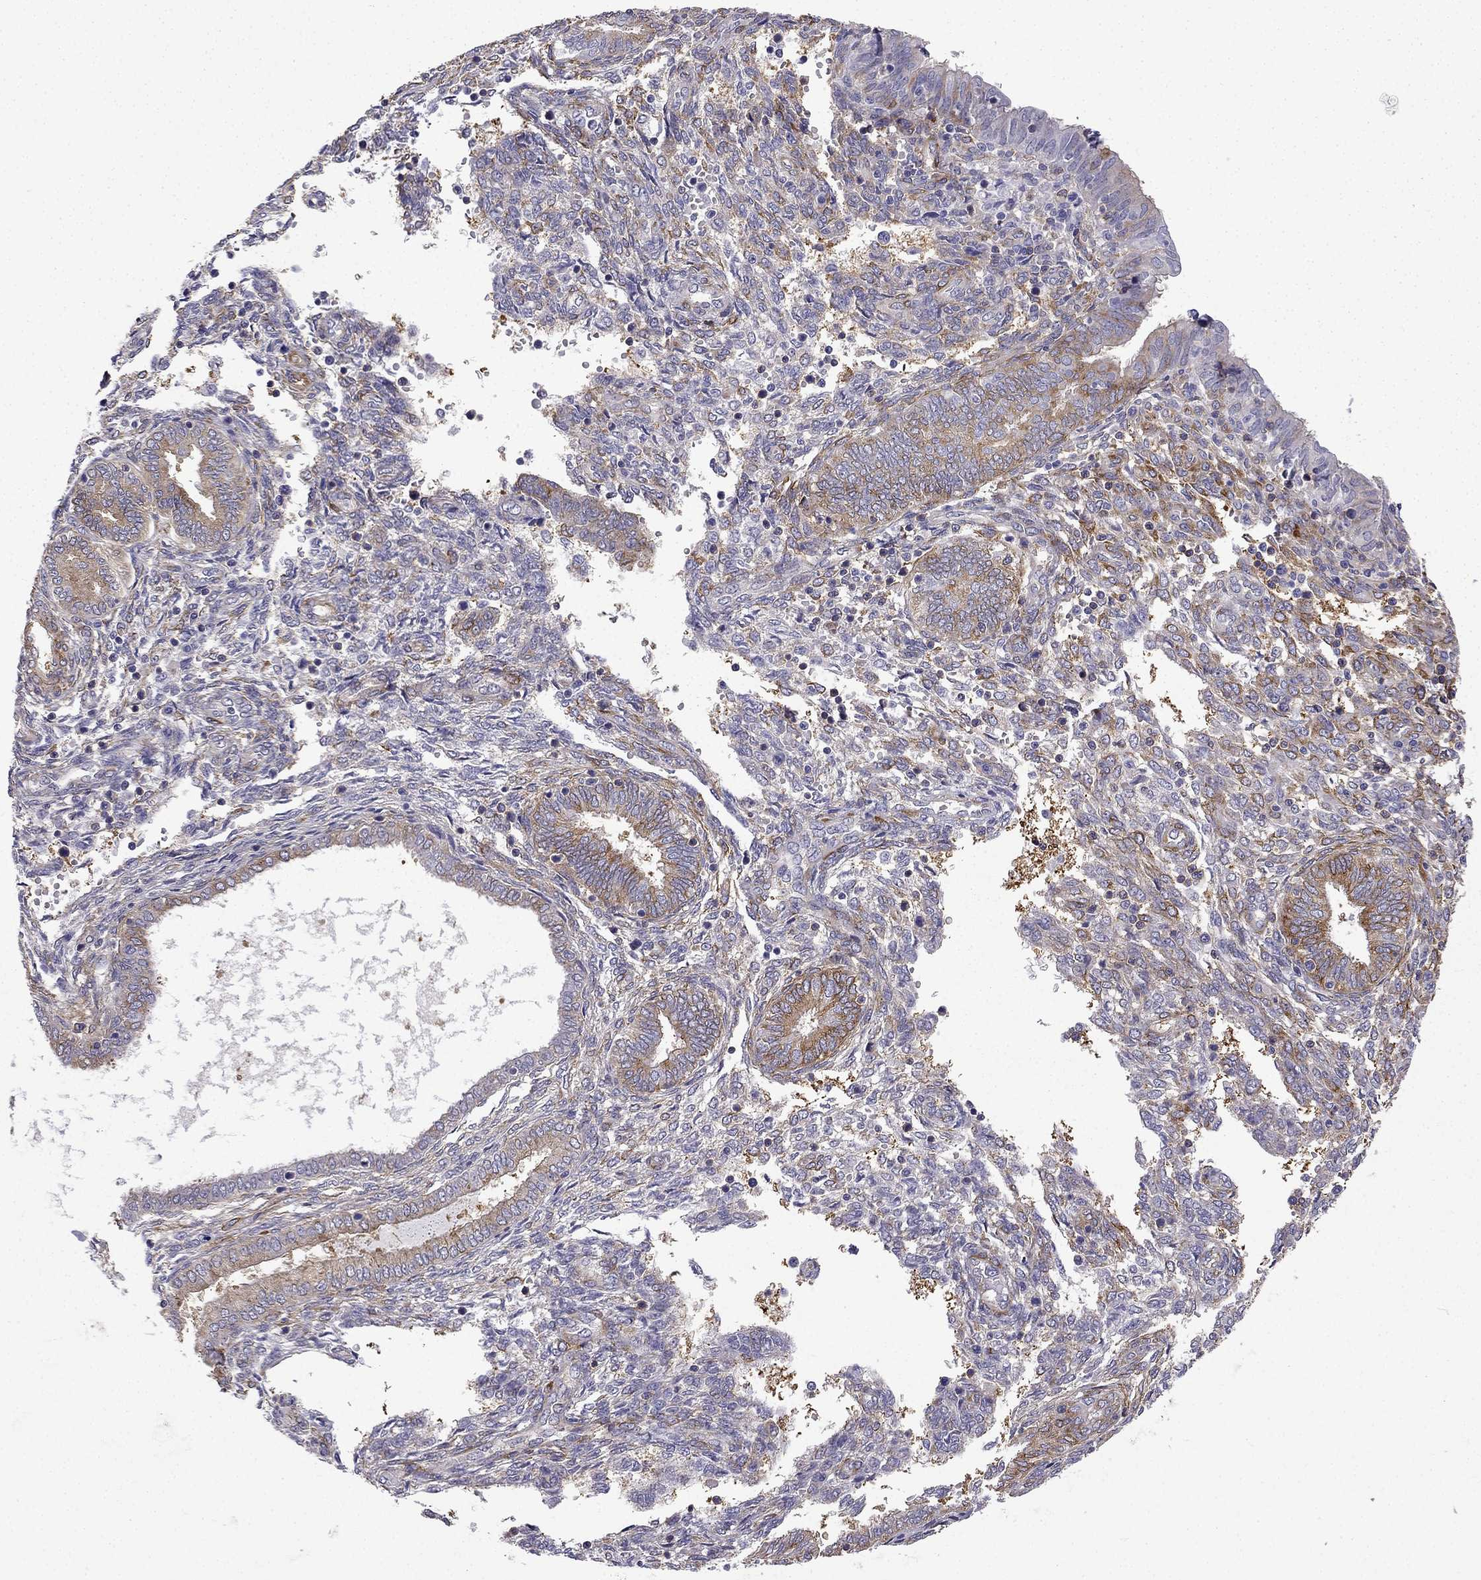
{"staining": {"intensity": "moderate", "quantity": "25%-75%", "location": "cytoplasmic/membranous"}, "tissue": "endometrium", "cell_type": "Cells in endometrial stroma", "image_type": "normal", "snomed": [{"axis": "morphology", "description": "Normal tissue, NOS"}, {"axis": "topography", "description": "Endometrium"}], "caption": "A medium amount of moderate cytoplasmic/membranous positivity is seen in approximately 25%-75% of cells in endometrial stroma in benign endometrium. (IHC, brightfield microscopy, high magnification).", "gene": "MAP4", "patient": {"sex": "female", "age": 42}}